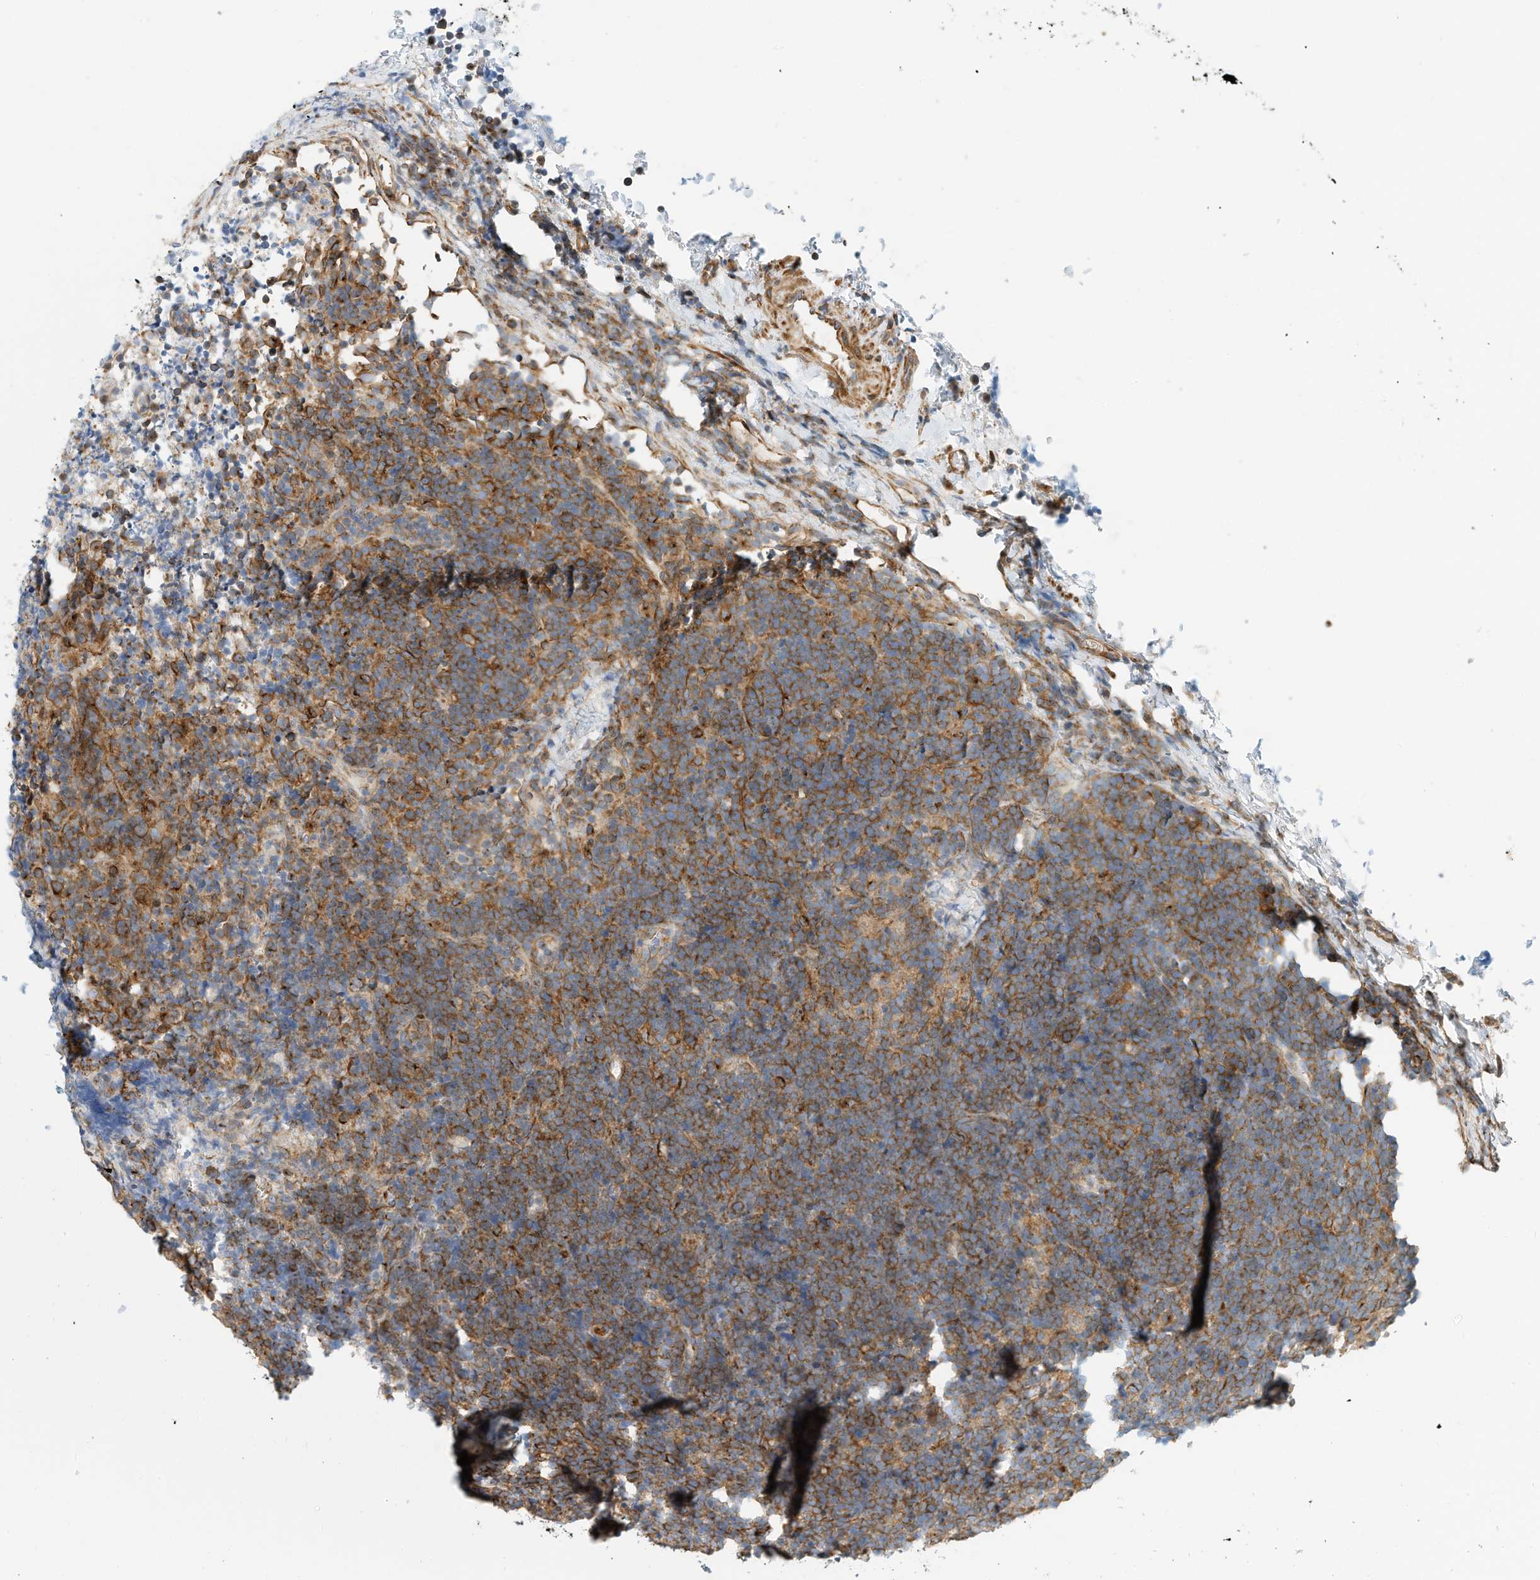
{"staining": {"intensity": "moderate", "quantity": ">75%", "location": "cytoplasmic/membranous"}, "tissue": "lymphoma", "cell_type": "Tumor cells", "image_type": "cancer", "snomed": [{"axis": "morphology", "description": "Malignant lymphoma, non-Hodgkin's type, High grade"}, {"axis": "topography", "description": "Lymph node"}], "caption": "A micrograph of lymphoma stained for a protein reveals moderate cytoplasmic/membranous brown staining in tumor cells.", "gene": "MICAL1", "patient": {"sex": "male", "age": 13}}